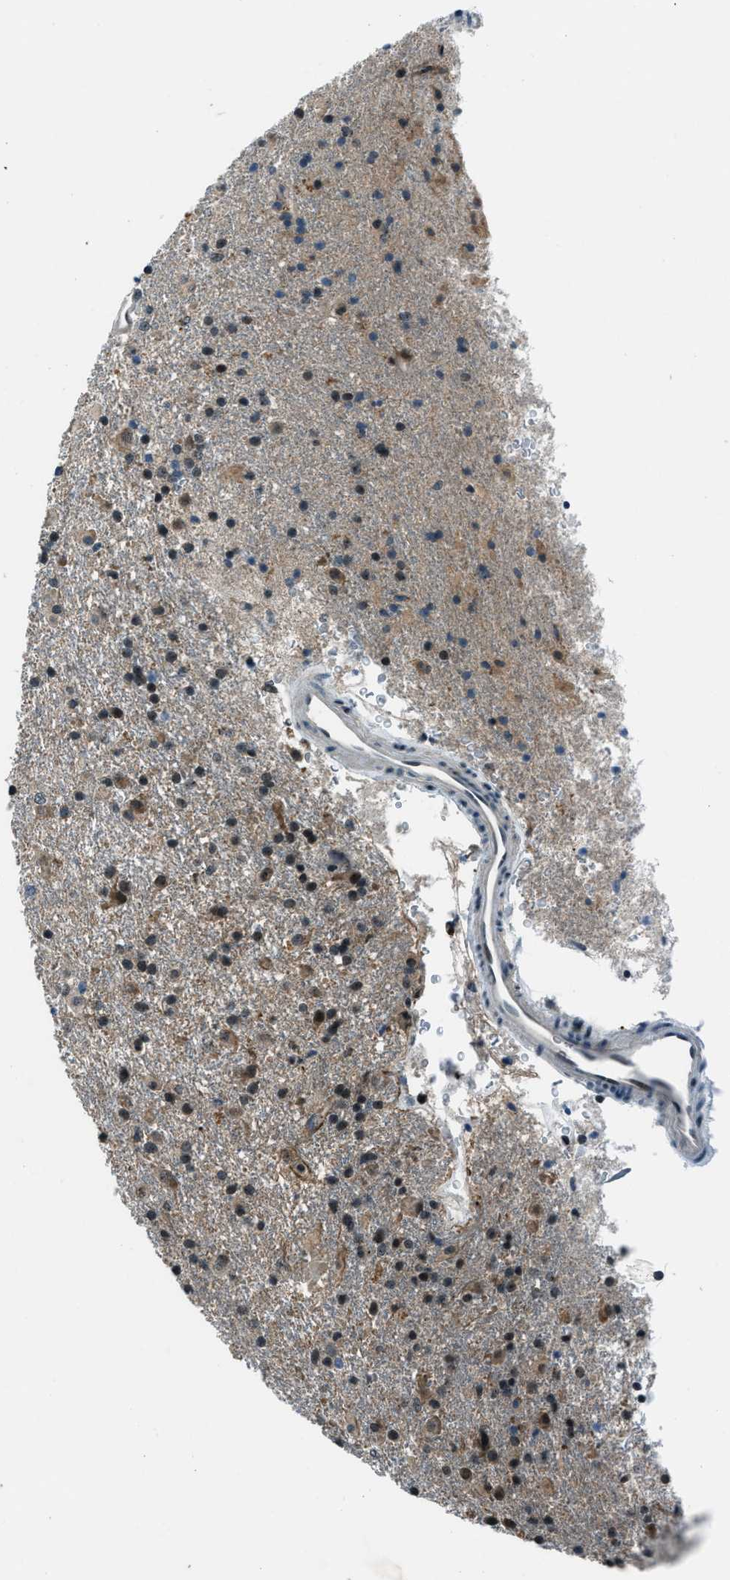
{"staining": {"intensity": "moderate", "quantity": "25%-75%", "location": "cytoplasmic/membranous,nuclear"}, "tissue": "glioma", "cell_type": "Tumor cells", "image_type": "cancer", "snomed": [{"axis": "morphology", "description": "Glioma, malignant, Low grade"}, {"axis": "topography", "description": "Brain"}], "caption": "Immunohistochemical staining of glioma exhibits medium levels of moderate cytoplasmic/membranous and nuclear staining in about 25%-75% of tumor cells.", "gene": "ACTL9", "patient": {"sex": "male", "age": 65}}